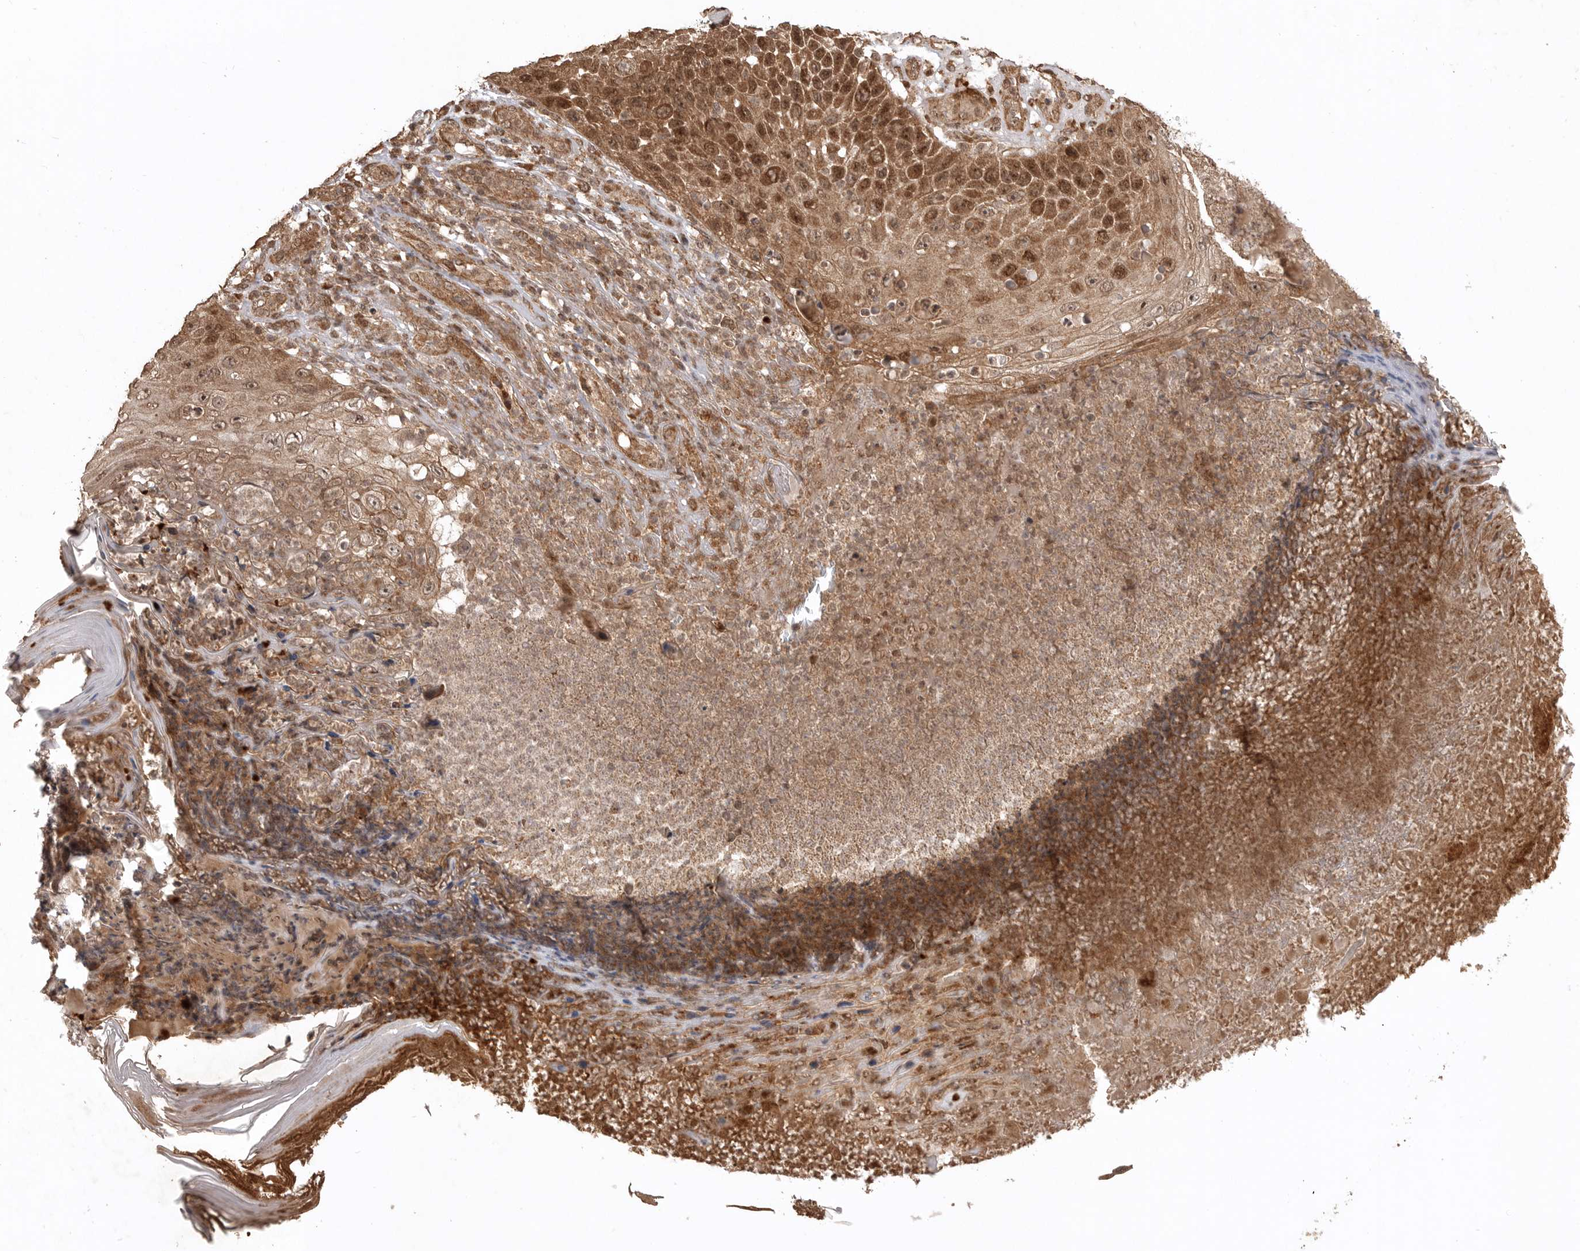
{"staining": {"intensity": "strong", "quantity": ">75%", "location": "cytoplasmic/membranous,nuclear"}, "tissue": "skin cancer", "cell_type": "Tumor cells", "image_type": "cancer", "snomed": [{"axis": "morphology", "description": "Squamous cell carcinoma, NOS"}, {"axis": "topography", "description": "Skin"}], "caption": "Protein expression analysis of human skin cancer reveals strong cytoplasmic/membranous and nuclear expression in approximately >75% of tumor cells.", "gene": "BOC", "patient": {"sex": "female", "age": 88}}